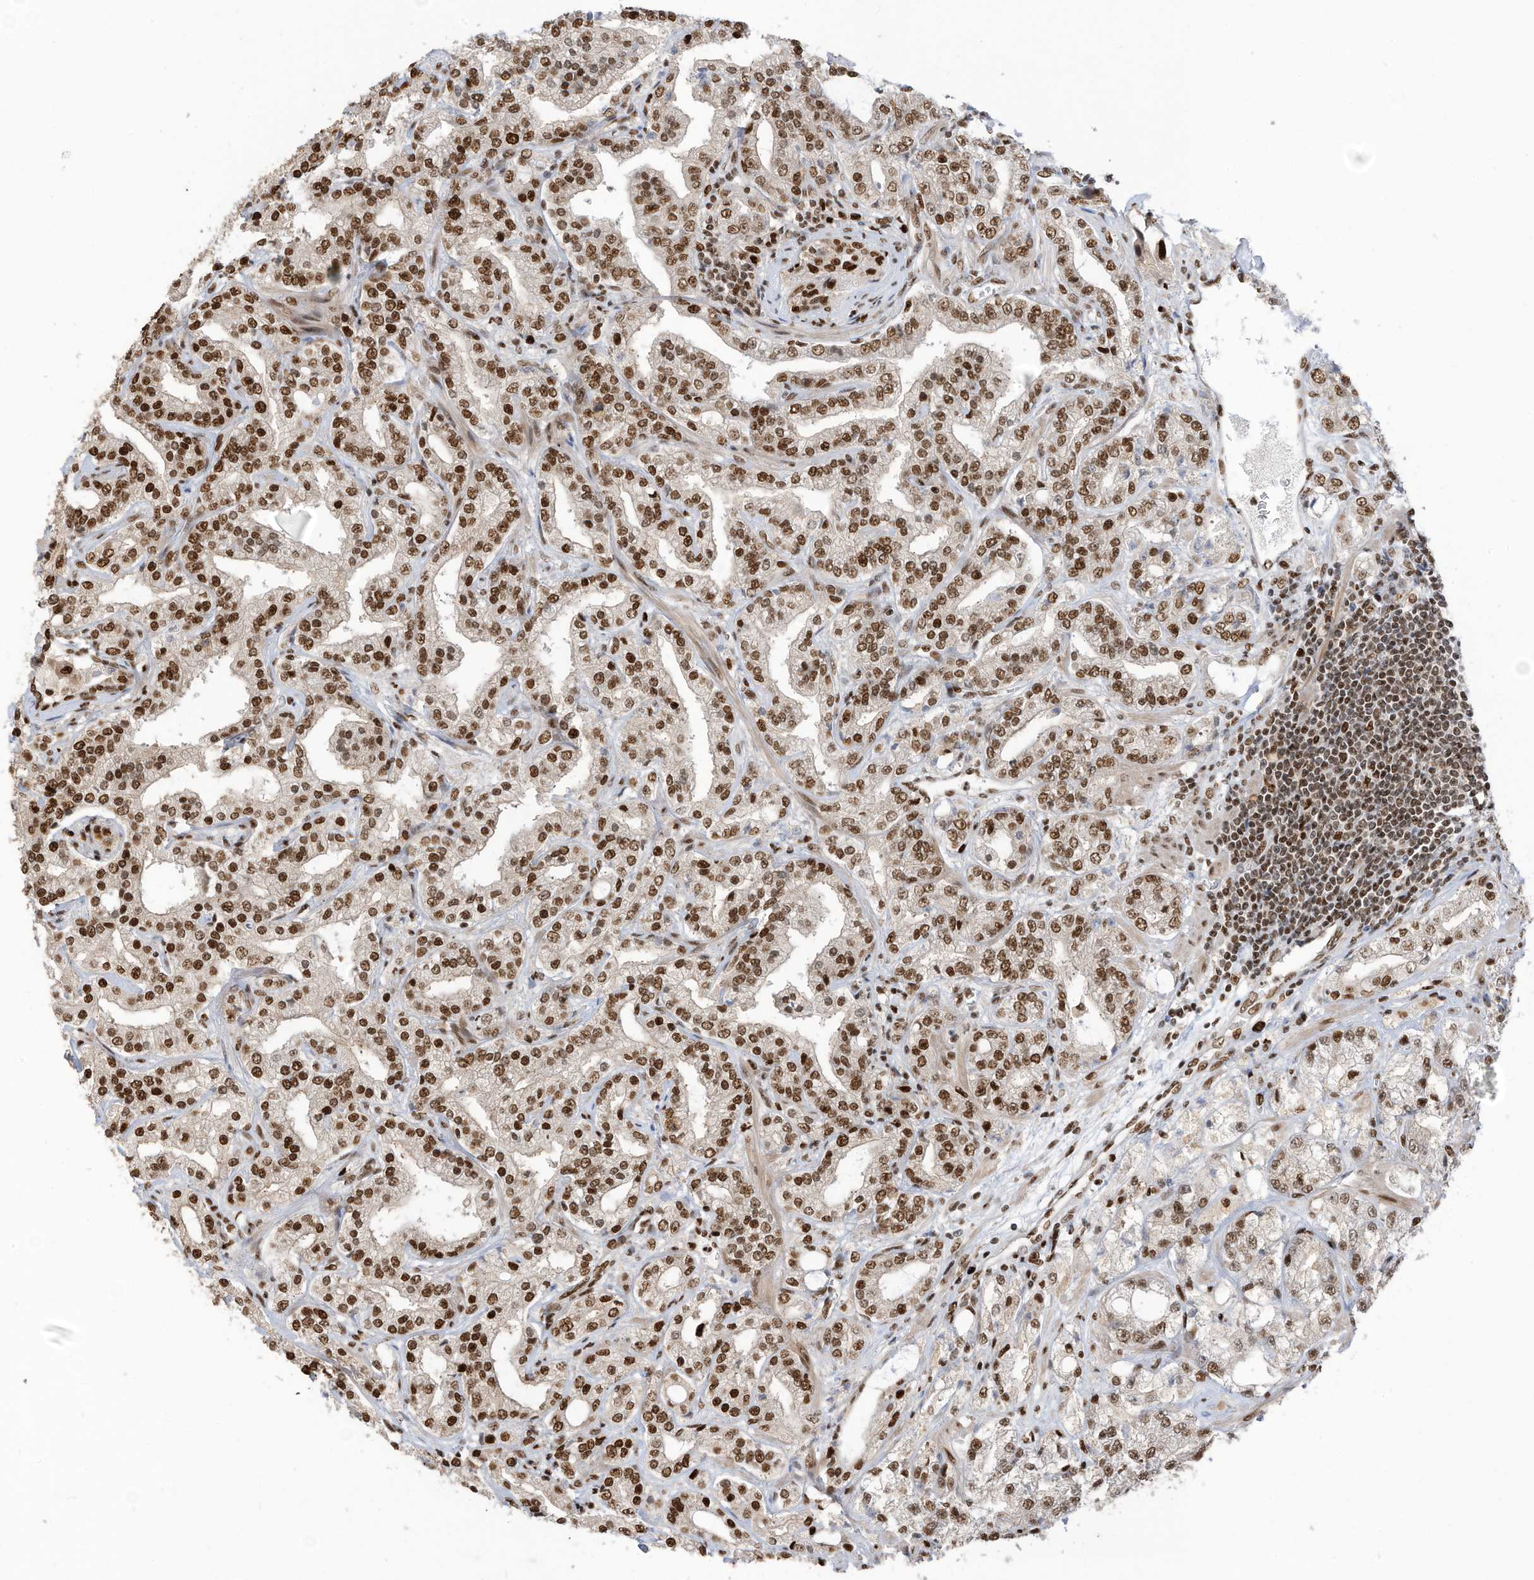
{"staining": {"intensity": "moderate", "quantity": ">75%", "location": "nuclear"}, "tissue": "prostate cancer", "cell_type": "Tumor cells", "image_type": "cancer", "snomed": [{"axis": "morphology", "description": "Adenocarcinoma, High grade"}, {"axis": "topography", "description": "Prostate"}], "caption": "Protein expression analysis of adenocarcinoma (high-grade) (prostate) reveals moderate nuclear staining in approximately >75% of tumor cells.", "gene": "SAMD15", "patient": {"sex": "male", "age": 64}}